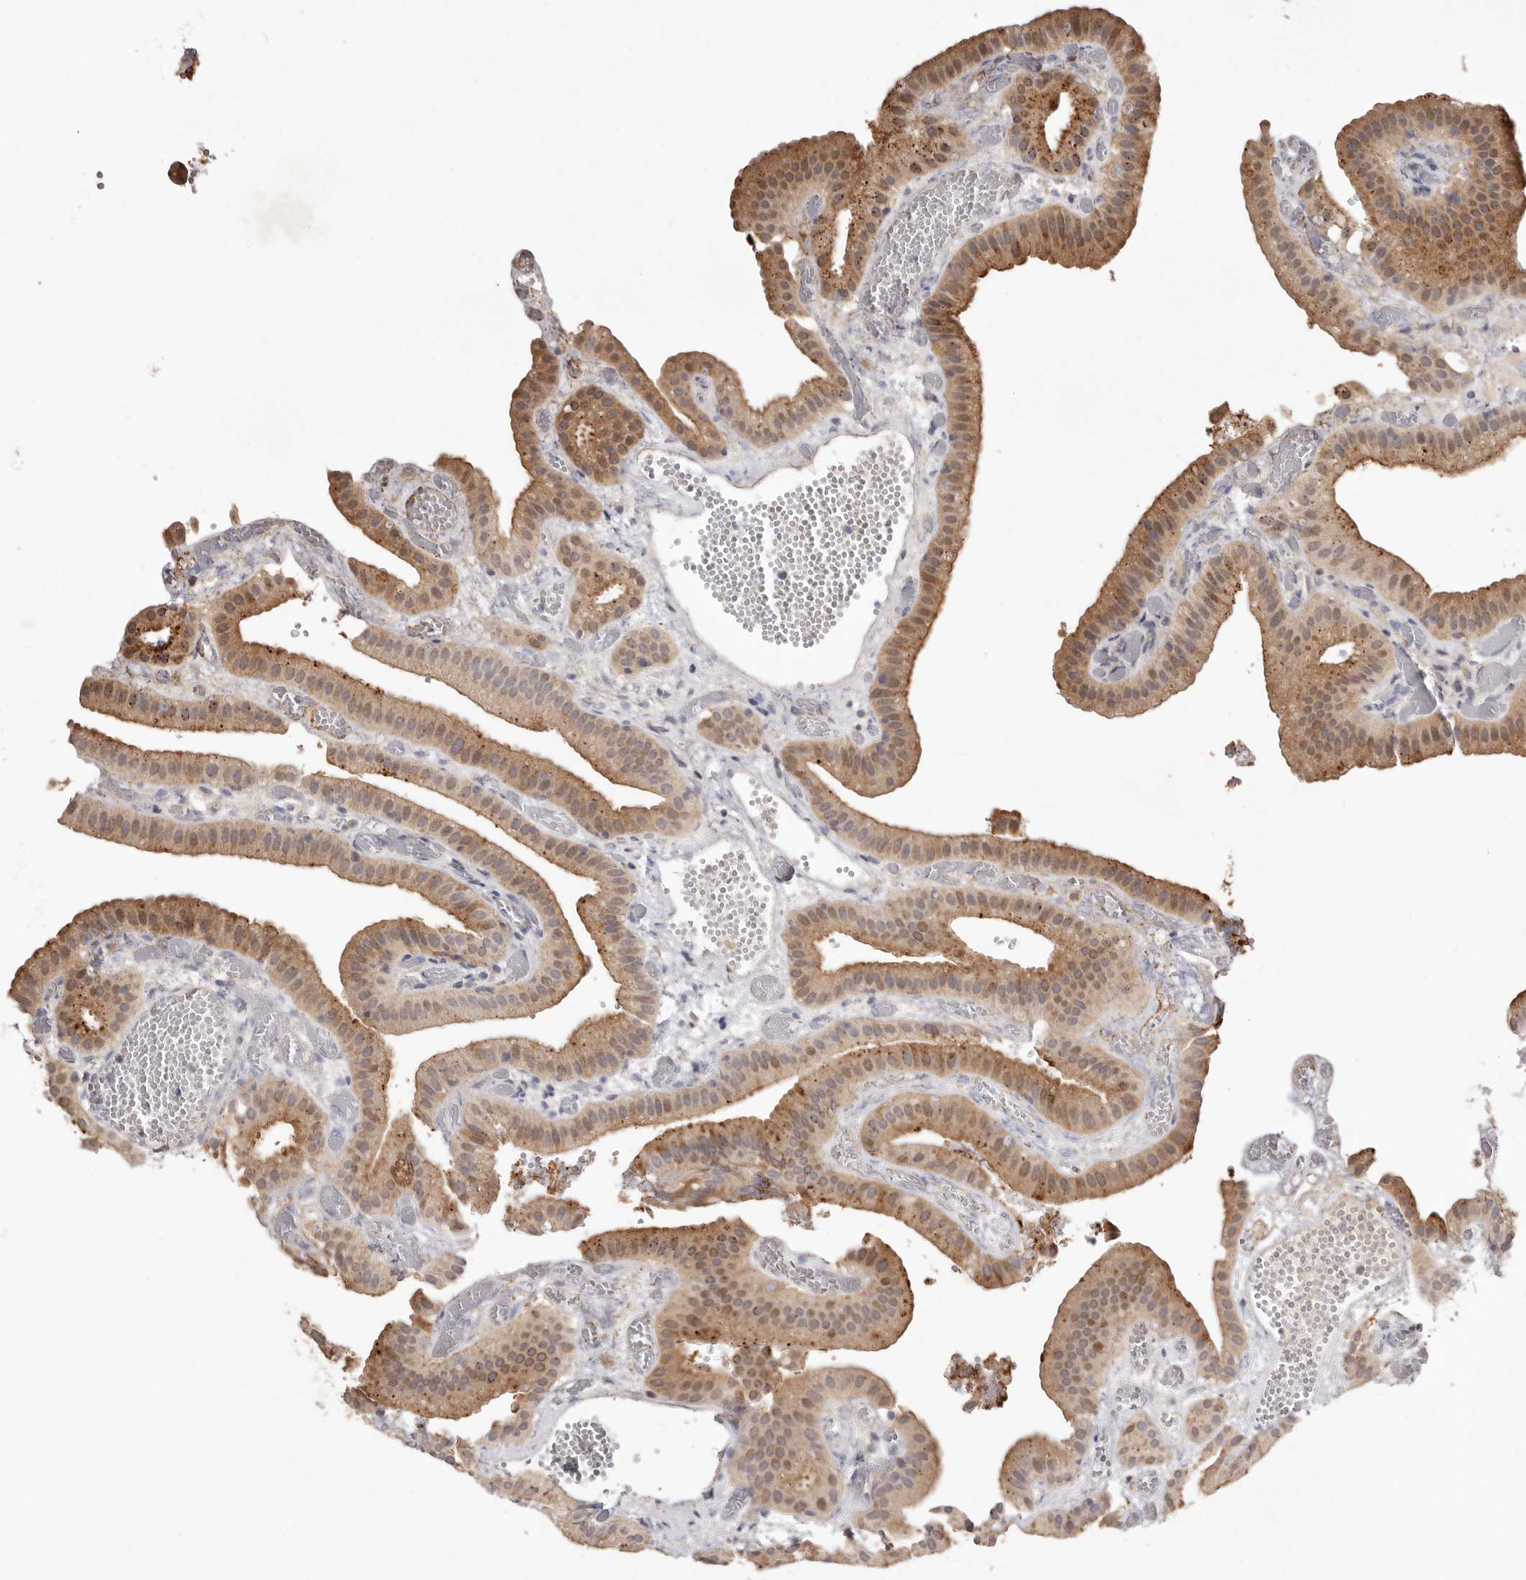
{"staining": {"intensity": "moderate", "quantity": ">75%", "location": "cytoplasmic/membranous"}, "tissue": "gallbladder", "cell_type": "Glandular cells", "image_type": "normal", "snomed": [{"axis": "morphology", "description": "Normal tissue, NOS"}, {"axis": "topography", "description": "Gallbladder"}], "caption": "Glandular cells demonstrate medium levels of moderate cytoplasmic/membranous staining in approximately >75% of cells in unremarkable human gallbladder.", "gene": "RRM2B", "patient": {"sex": "female", "age": 64}}